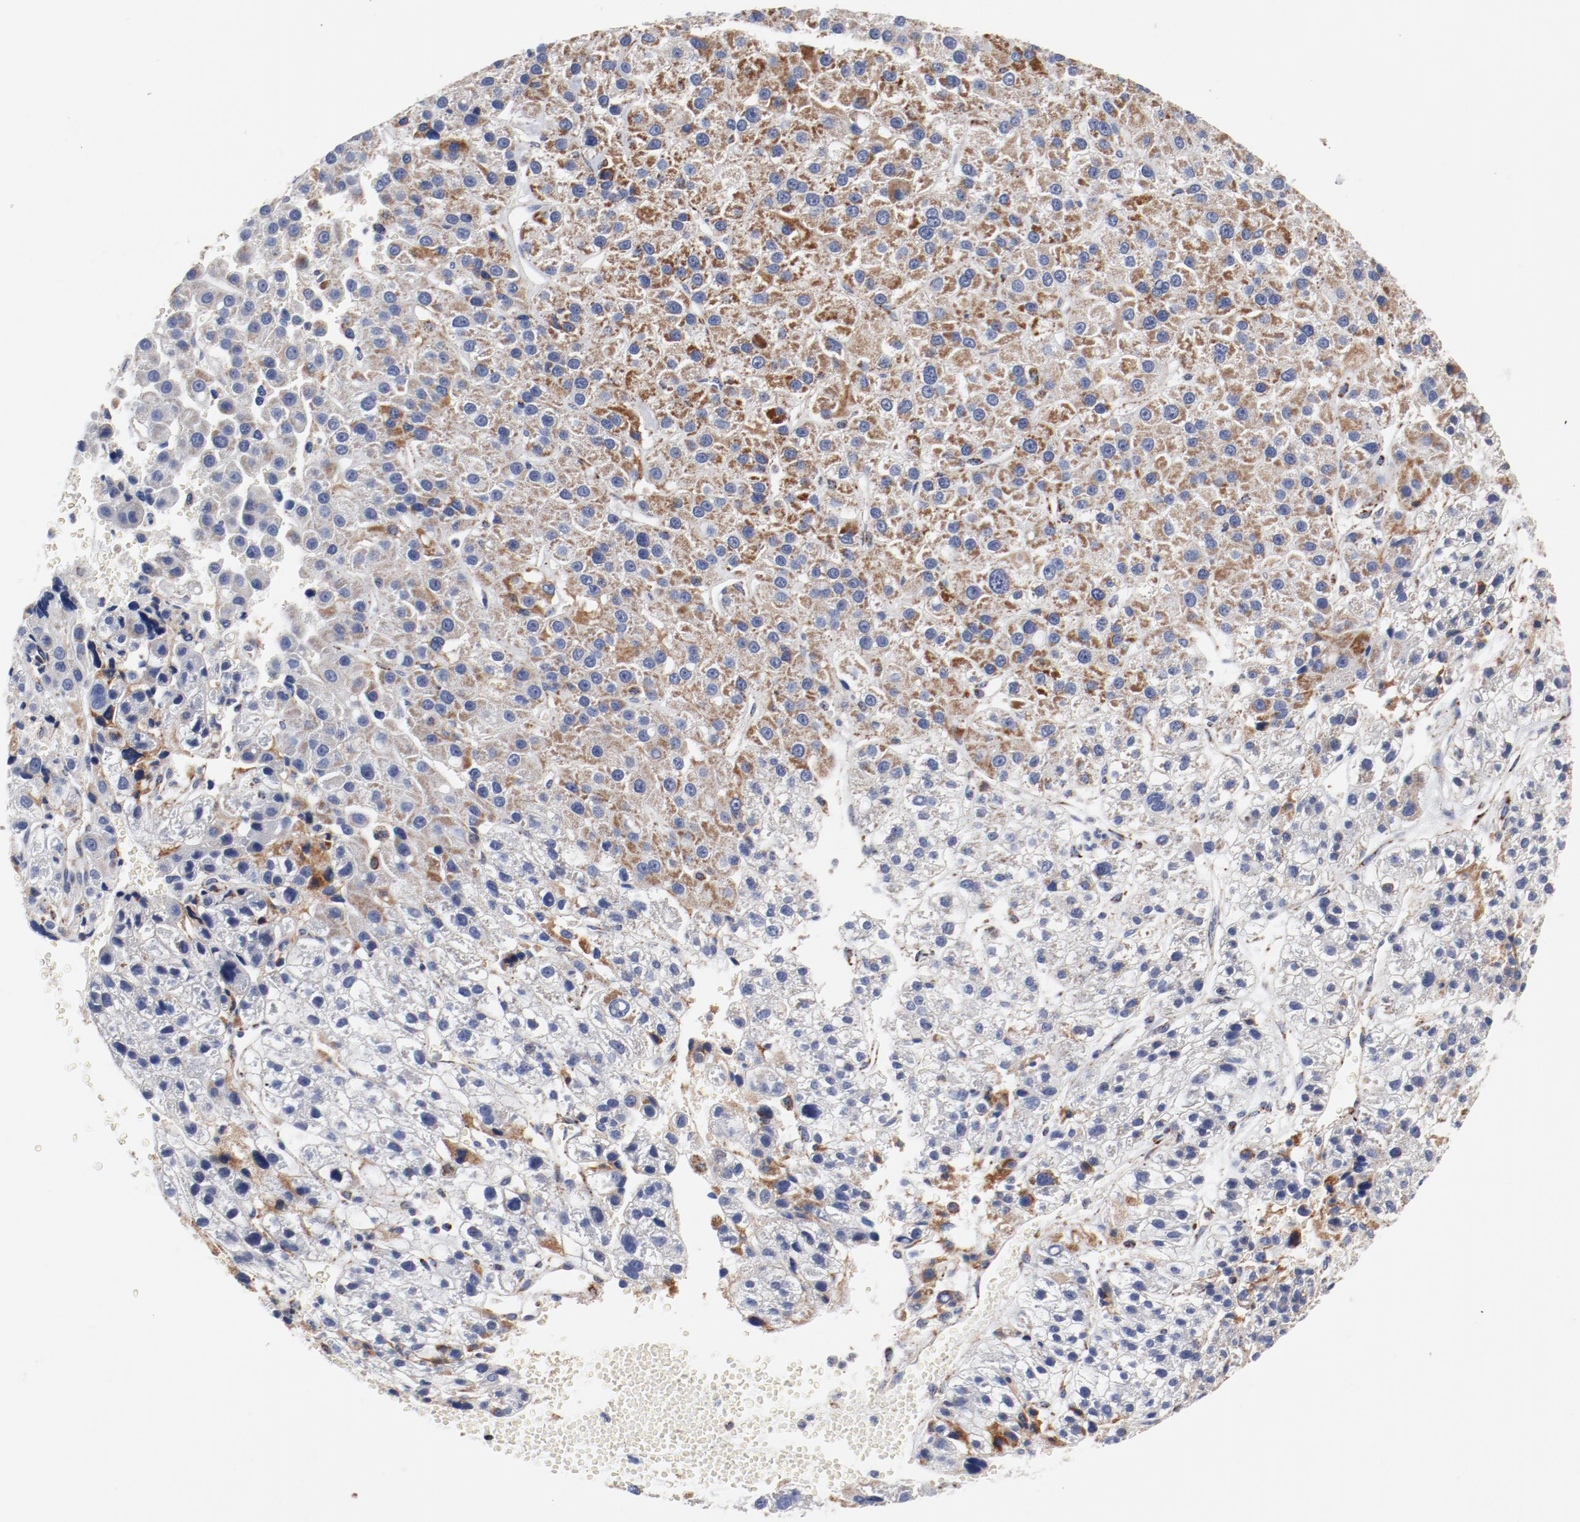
{"staining": {"intensity": "moderate", "quantity": "25%-75%", "location": "cytoplasmic/membranous"}, "tissue": "liver cancer", "cell_type": "Tumor cells", "image_type": "cancer", "snomed": [{"axis": "morphology", "description": "Carcinoma, Hepatocellular, NOS"}, {"axis": "topography", "description": "Liver"}], "caption": "Protein staining exhibits moderate cytoplasmic/membranous staining in about 25%-75% of tumor cells in liver cancer (hepatocellular carcinoma).", "gene": "NDUFV2", "patient": {"sex": "female", "age": 85}}